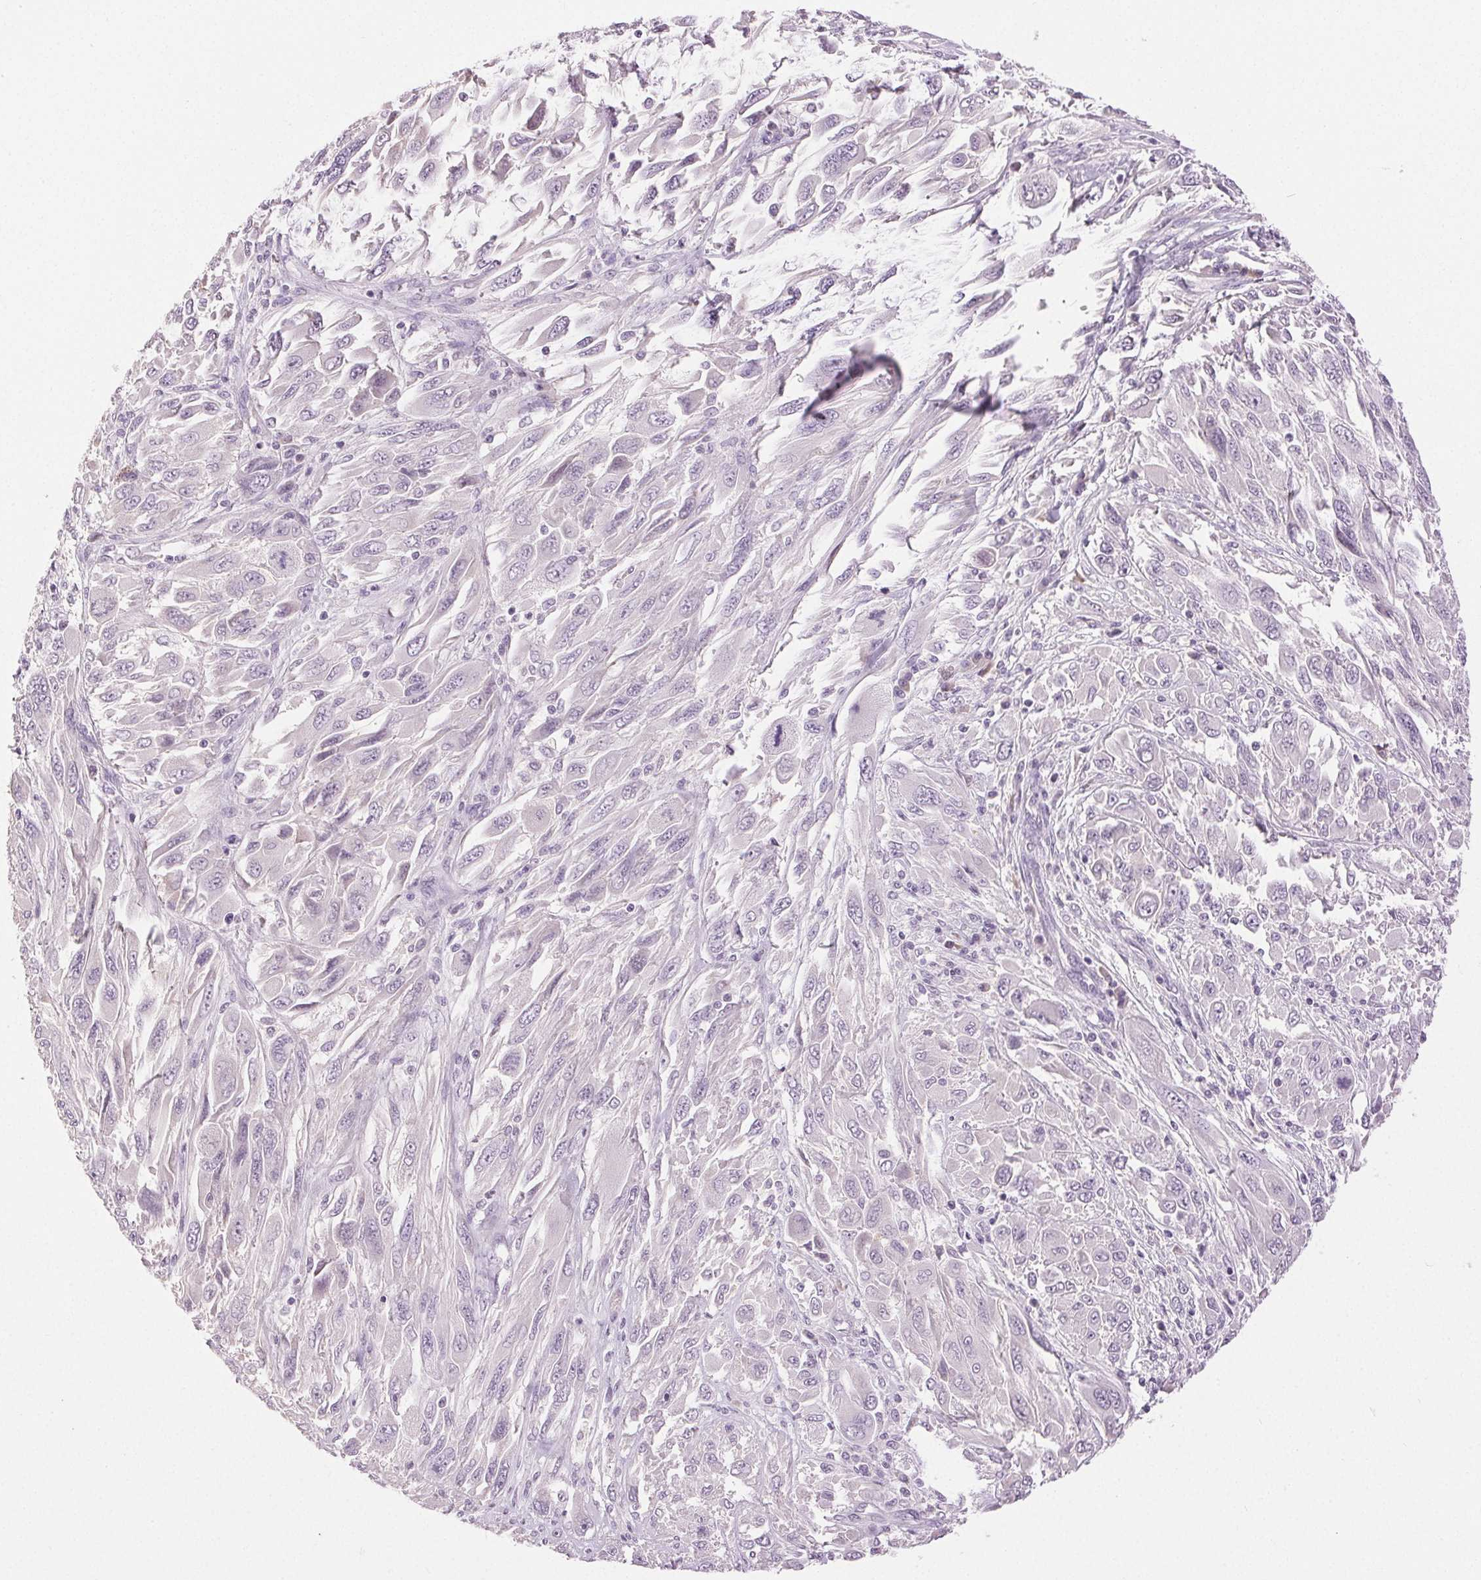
{"staining": {"intensity": "negative", "quantity": "none", "location": "none"}, "tissue": "melanoma", "cell_type": "Tumor cells", "image_type": "cancer", "snomed": [{"axis": "morphology", "description": "Malignant melanoma, NOS"}, {"axis": "topography", "description": "Skin"}], "caption": "The micrograph displays no staining of tumor cells in melanoma.", "gene": "DSG3", "patient": {"sex": "female", "age": 91}}